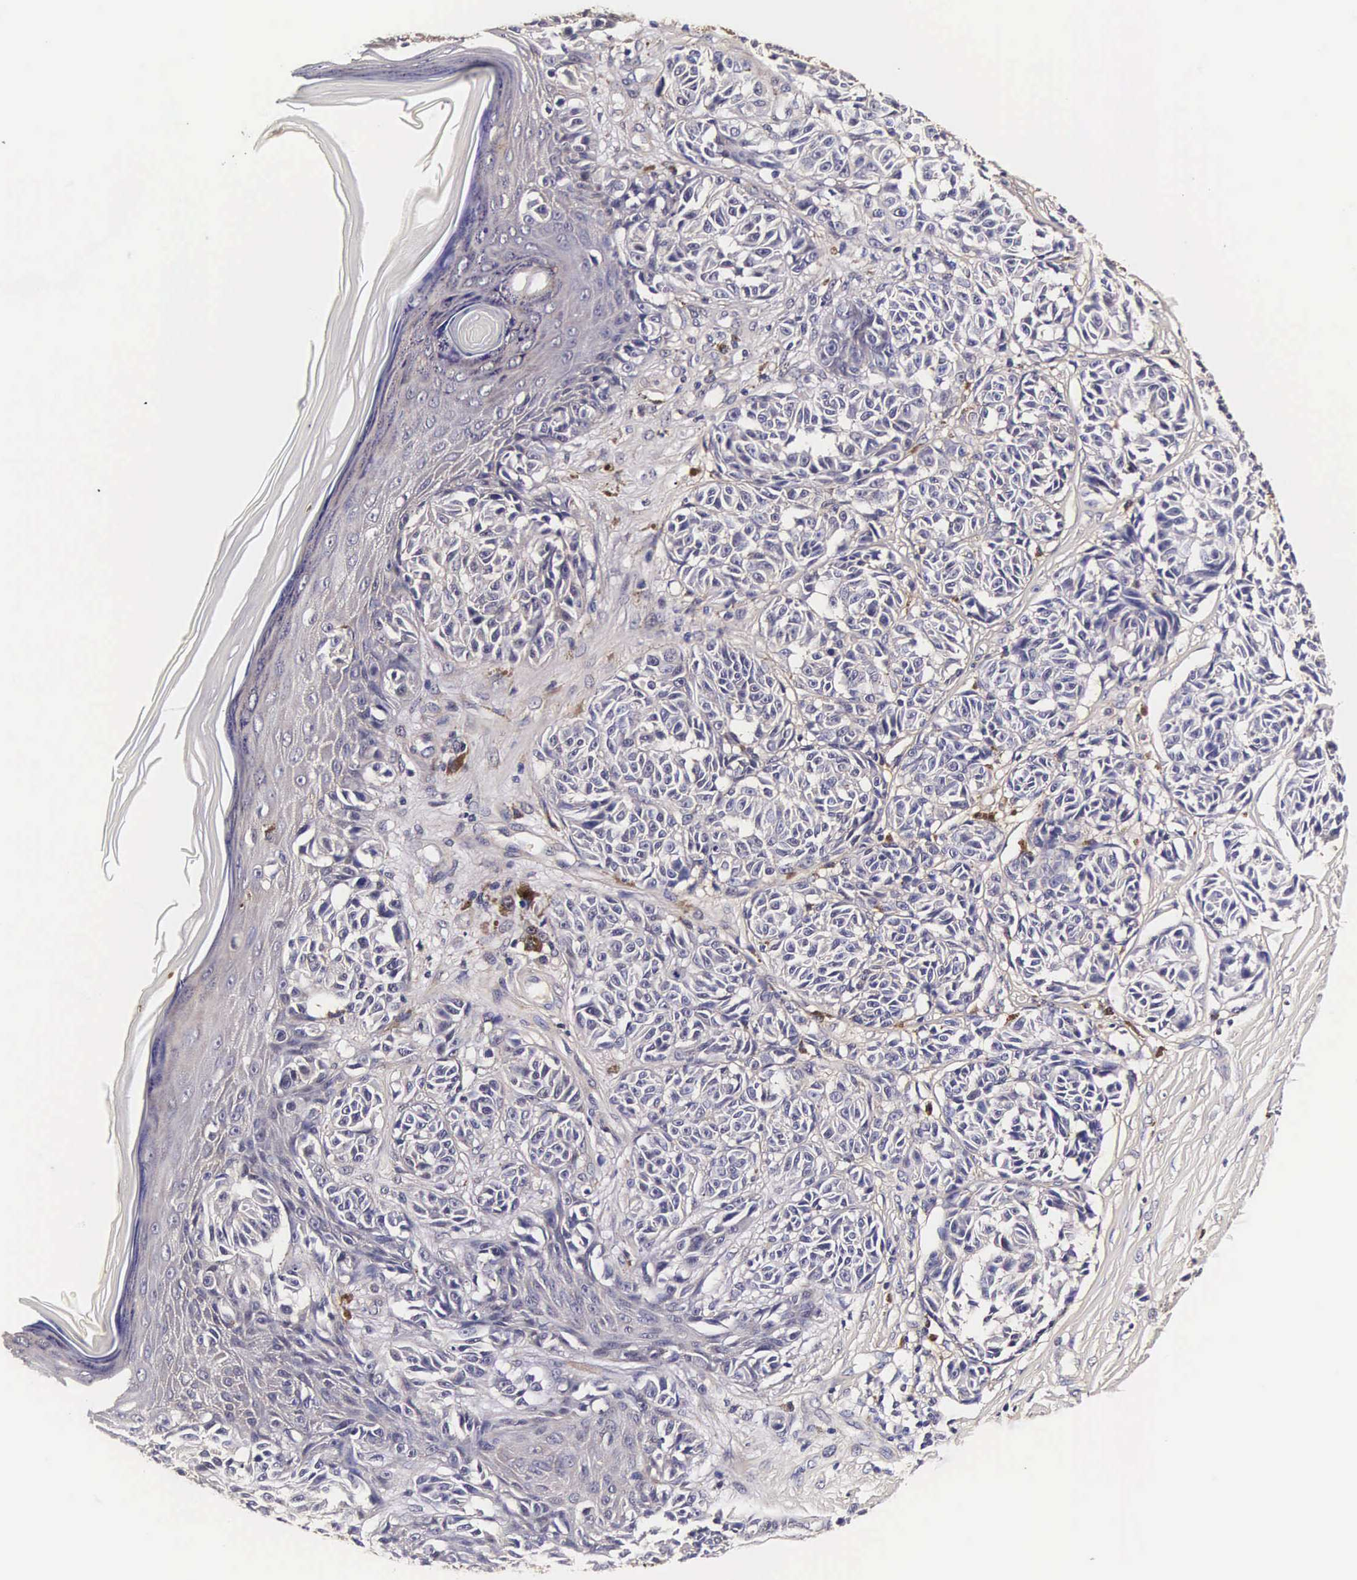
{"staining": {"intensity": "weak", "quantity": "<25%", "location": "cytoplasmic/membranous,nuclear"}, "tissue": "melanoma", "cell_type": "Tumor cells", "image_type": "cancer", "snomed": [{"axis": "morphology", "description": "Malignant melanoma, NOS"}, {"axis": "topography", "description": "Skin"}], "caption": "A high-resolution micrograph shows immunohistochemistry (IHC) staining of malignant melanoma, which reveals no significant staining in tumor cells.", "gene": "TECPR2", "patient": {"sex": "male", "age": 49}}